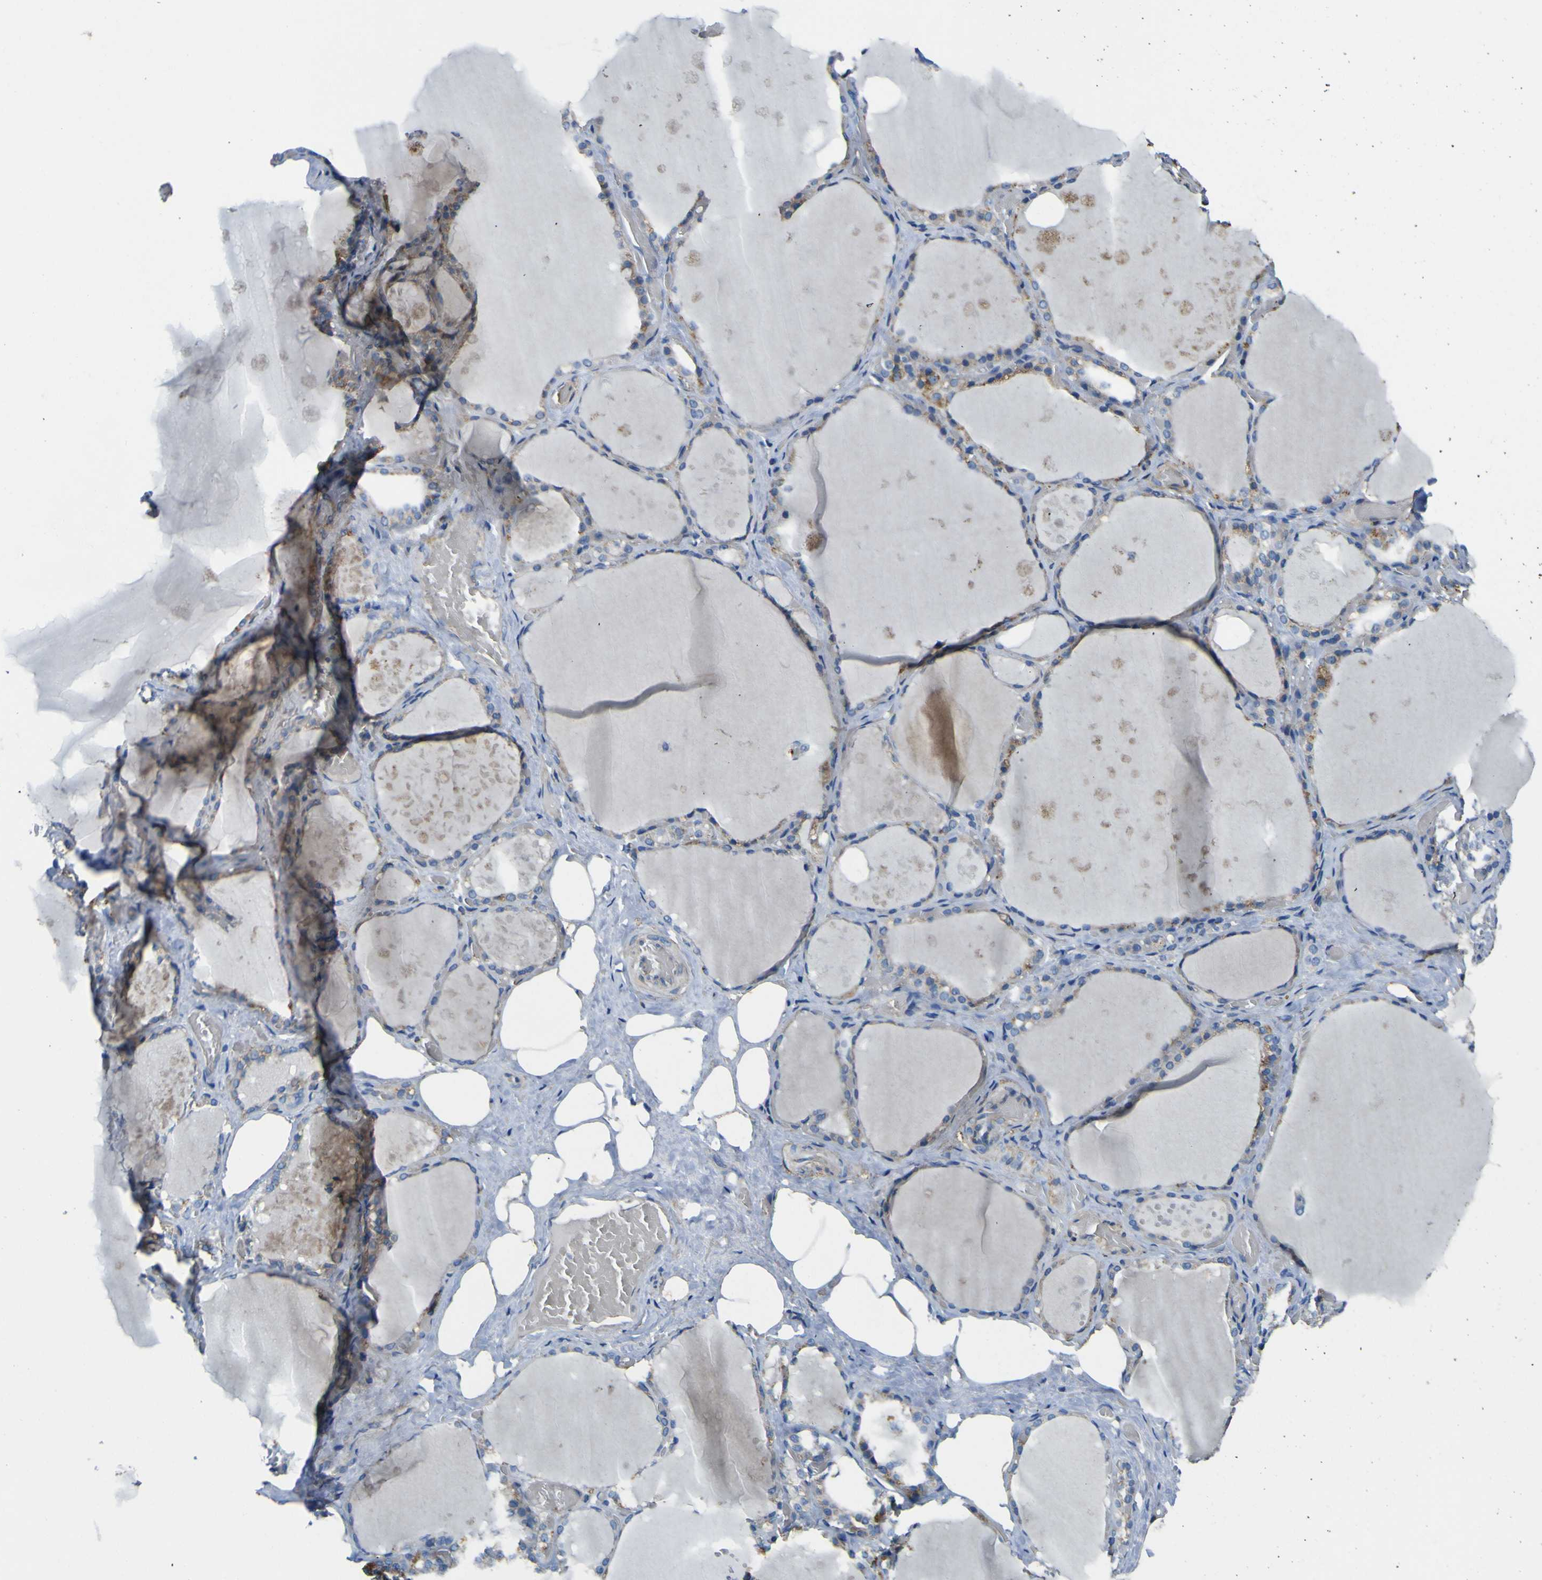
{"staining": {"intensity": "moderate", "quantity": "25%-75%", "location": "cytoplasmic/membranous"}, "tissue": "thyroid gland", "cell_type": "Glandular cells", "image_type": "normal", "snomed": [{"axis": "morphology", "description": "Normal tissue, NOS"}, {"axis": "topography", "description": "Thyroid gland"}], "caption": "Thyroid gland stained with DAB immunohistochemistry shows medium levels of moderate cytoplasmic/membranous positivity in approximately 25%-75% of glandular cells. Nuclei are stained in blue.", "gene": "ALDH18A1", "patient": {"sex": "male", "age": 61}}